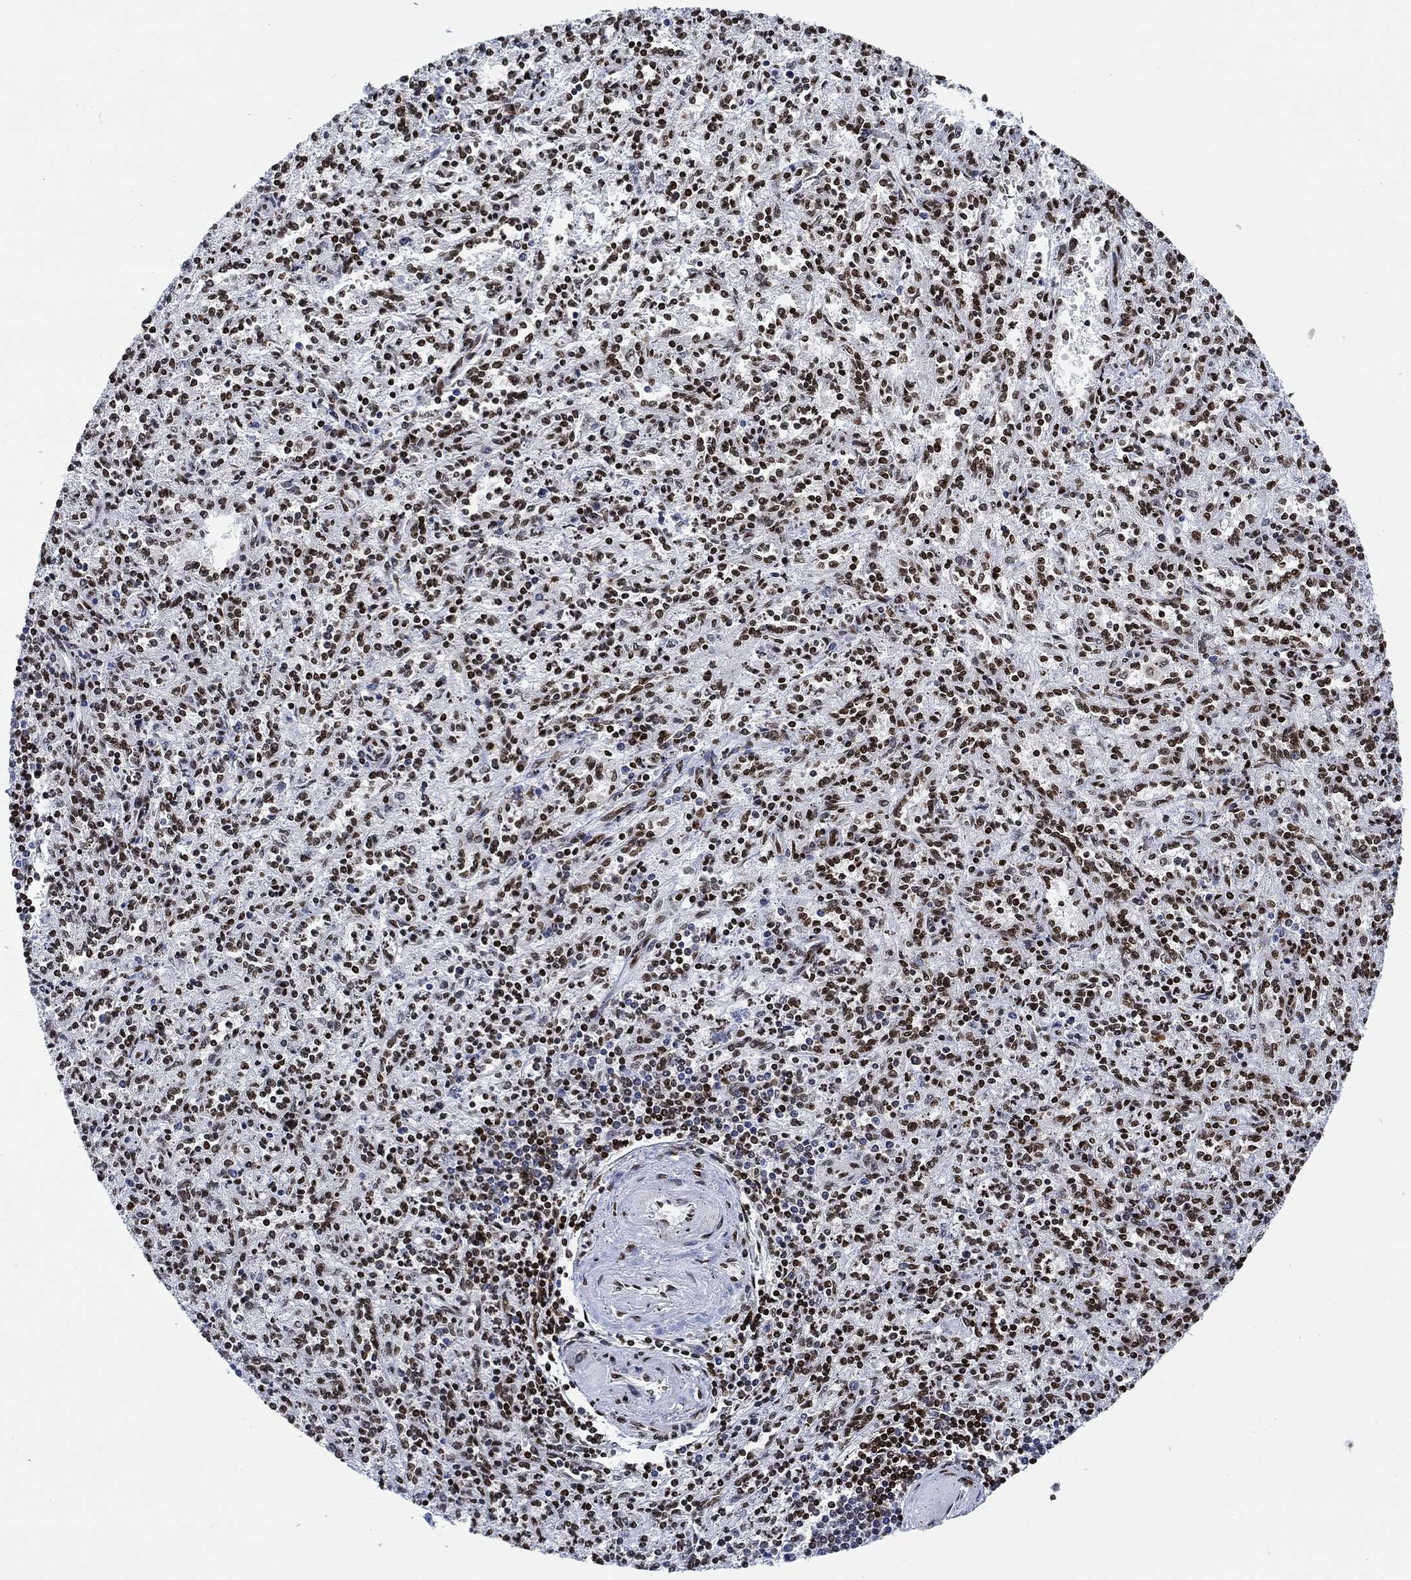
{"staining": {"intensity": "strong", "quantity": "25%-75%", "location": "nuclear"}, "tissue": "spleen", "cell_type": "Cells in red pulp", "image_type": "normal", "snomed": [{"axis": "morphology", "description": "Normal tissue, NOS"}, {"axis": "topography", "description": "Spleen"}], "caption": "Benign spleen shows strong nuclear expression in approximately 25%-75% of cells in red pulp (Brightfield microscopy of DAB IHC at high magnification)..", "gene": "H1", "patient": {"sex": "male", "age": 69}}